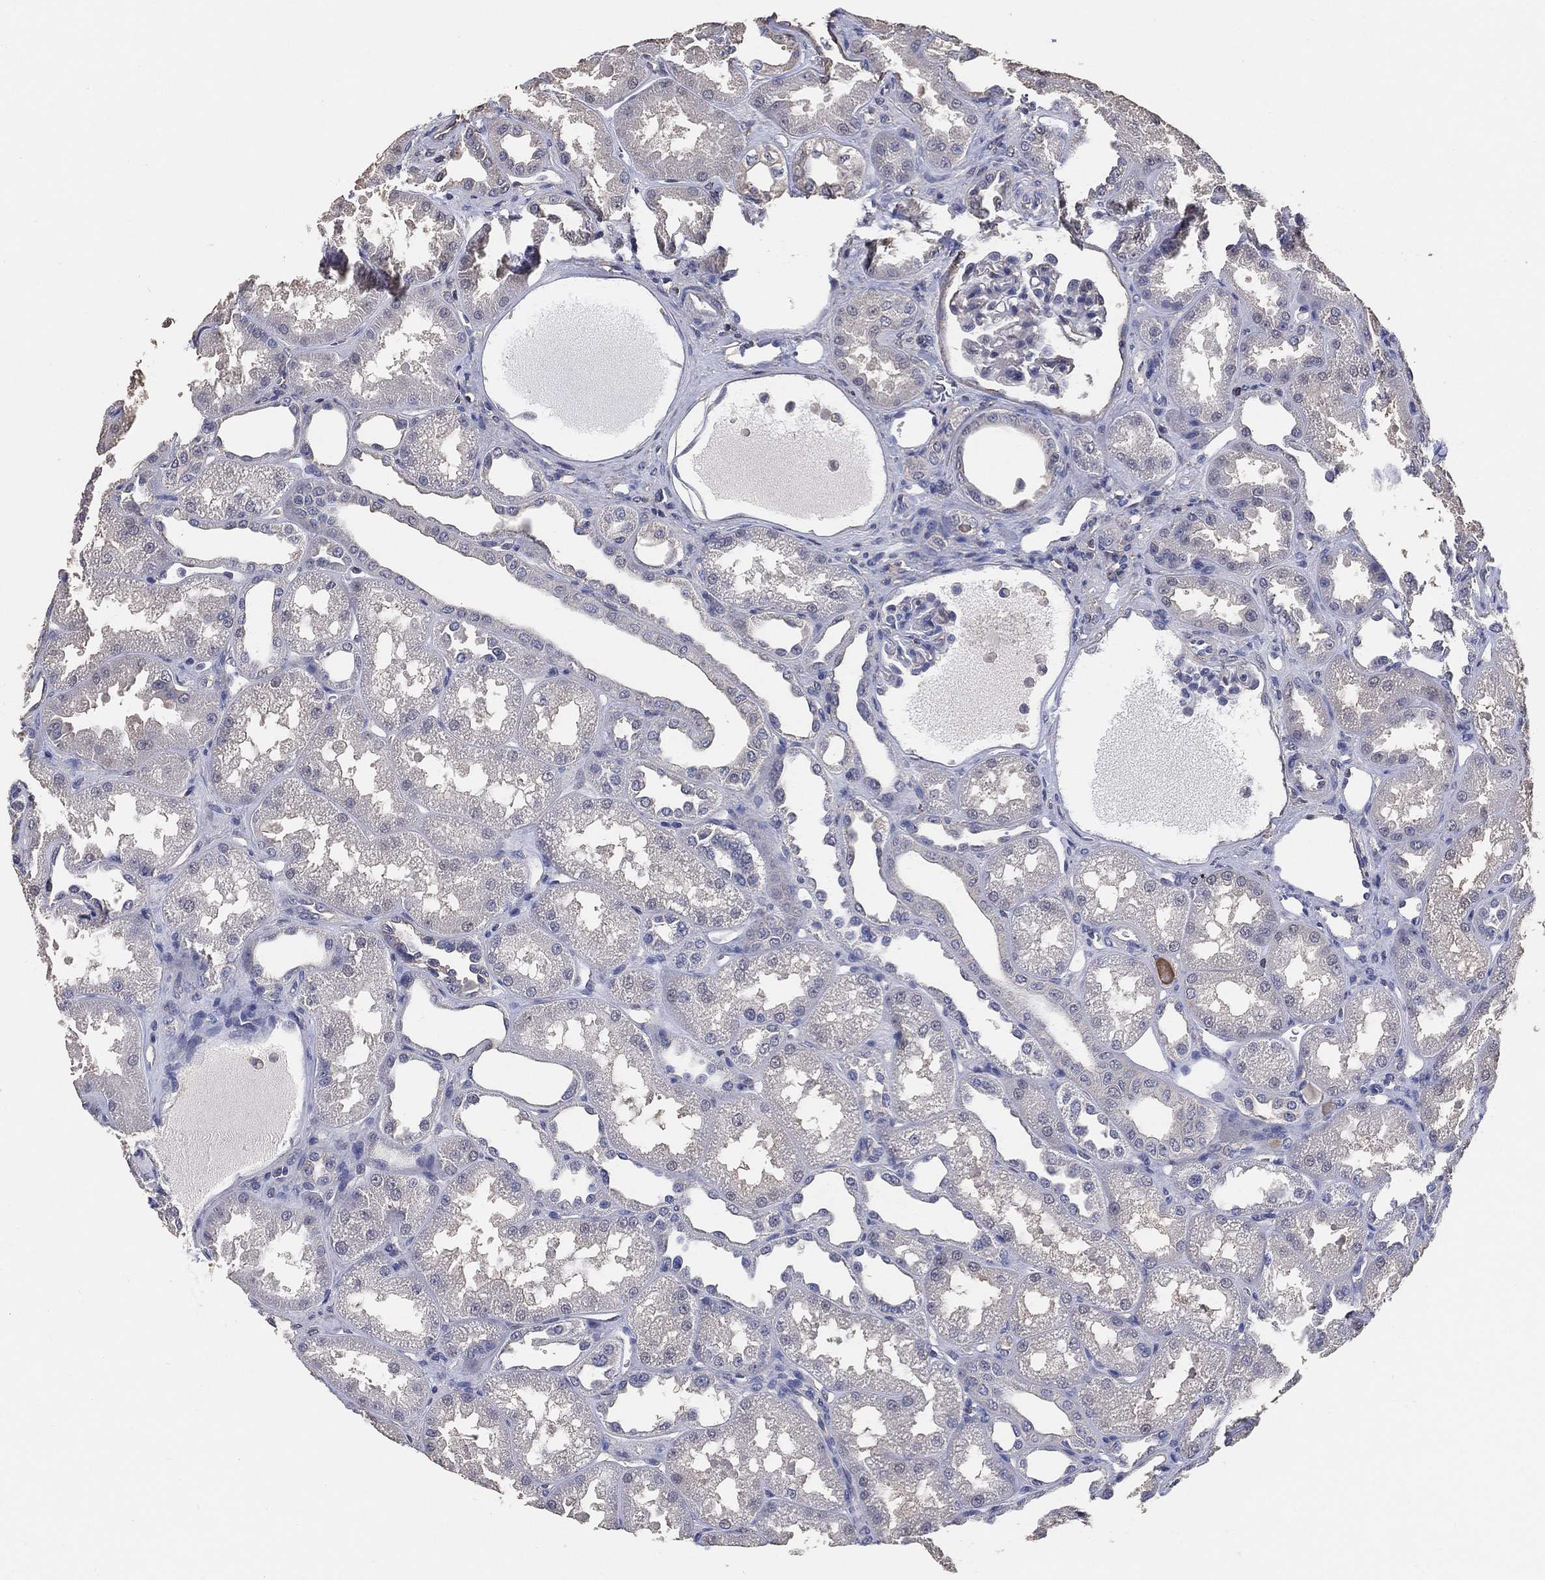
{"staining": {"intensity": "negative", "quantity": "none", "location": "none"}, "tissue": "kidney", "cell_type": "Cells in glomeruli", "image_type": "normal", "snomed": [{"axis": "morphology", "description": "Normal tissue, NOS"}, {"axis": "topography", "description": "Kidney"}], "caption": "A high-resolution histopathology image shows IHC staining of unremarkable kidney, which reveals no significant staining in cells in glomeruli.", "gene": "KLK5", "patient": {"sex": "male", "age": 61}}